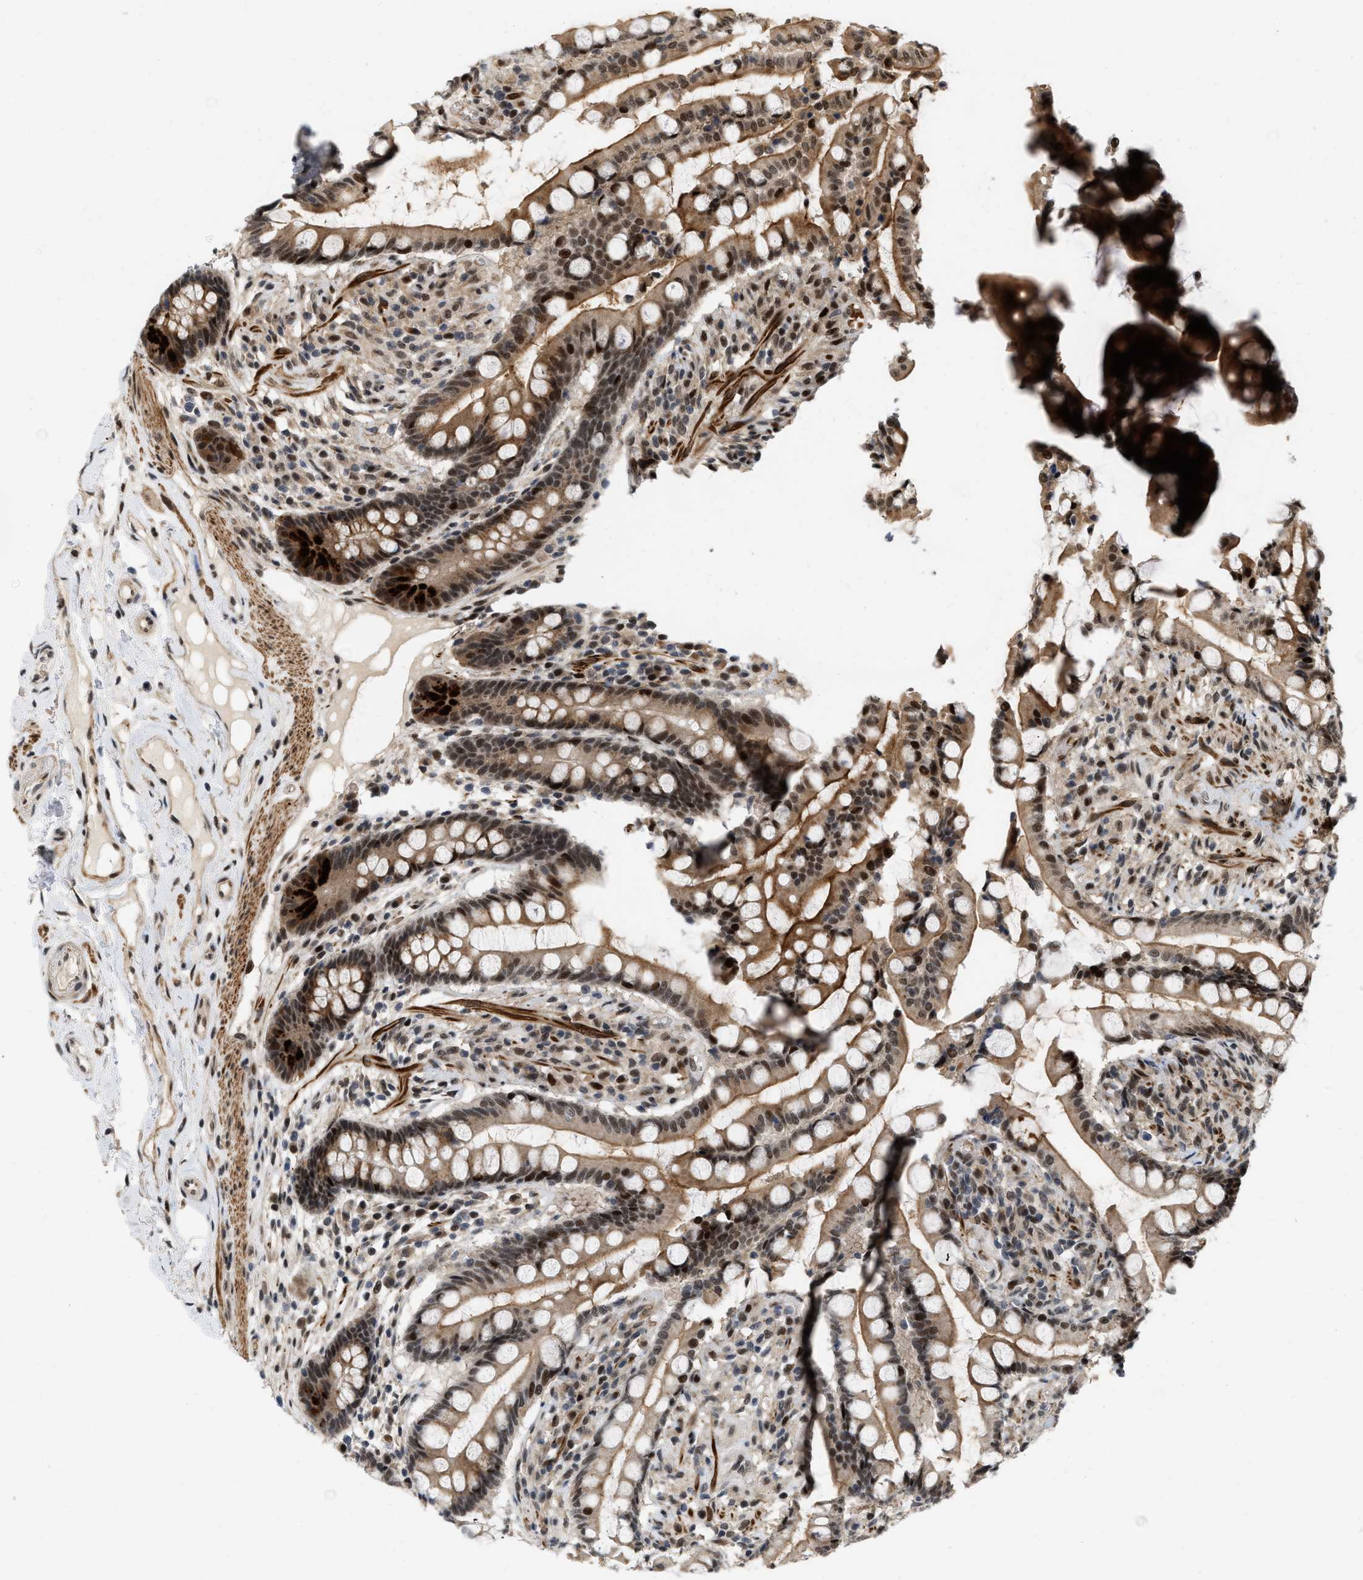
{"staining": {"intensity": "moderate", "quantity": ">75%", "location": "cytoplasmic/membranous"}, "tissue": "colon", "cell_type": "Endothelial cells", "image_type": "normal", "snomed": [{"axis": "morphology", "description": "Normal tissue, NOS"}, {"axis": "topography", "description": "Colon"}], "caption": "Immunohistochemistry (IHC) photomicrograph of benign colon: colon stained using IHC exhibits medium levels of moderate protein expression localized specifically in the cytoplasmic/membranous of endothelial cells, appearing as a cytoplasmic/membranous brown color.", "gene": "ANKRD11", "patient": {"sex": "male", "age": 73}}